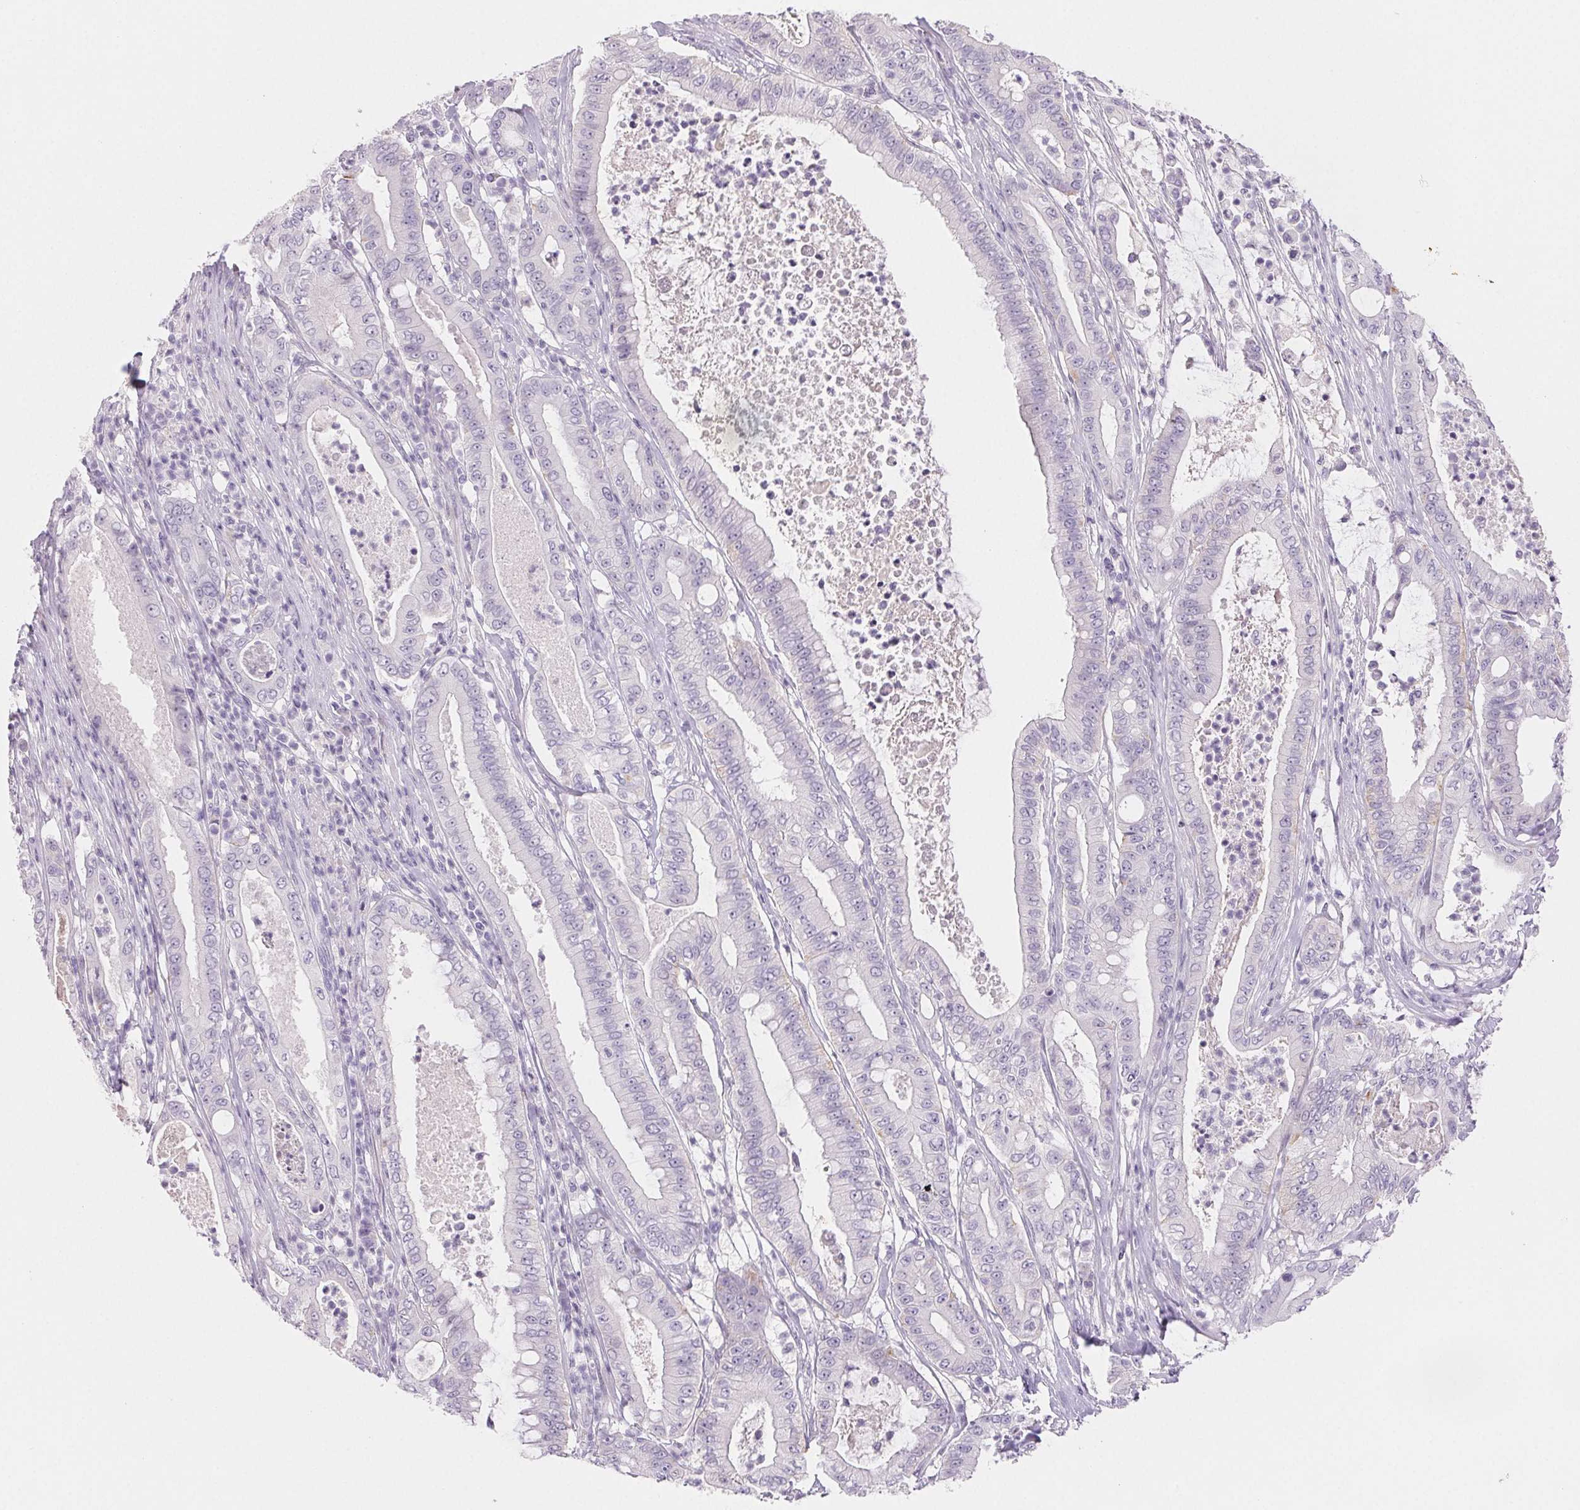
{"staining": {"intensity": "negative", "quantity": "none", "location": "none"}, "tissue": "pancreatic cancer", "cell_type": "Tumor cells", "image_type": "cancer", "snomed": [{"axis": "morphology", "description": "Adenocarcinoma, NOS"}, {"axis": "topography", "description": "Pancreas"}], "caption": "An IHC histopathology image of adenocarcinoma (pancreatic) is shown. There is no staining in tumor cells of adenocarcinoma (pancreatic).", "gene": "BPIFB2", "patient": {"sex": "male", "age": 71}}